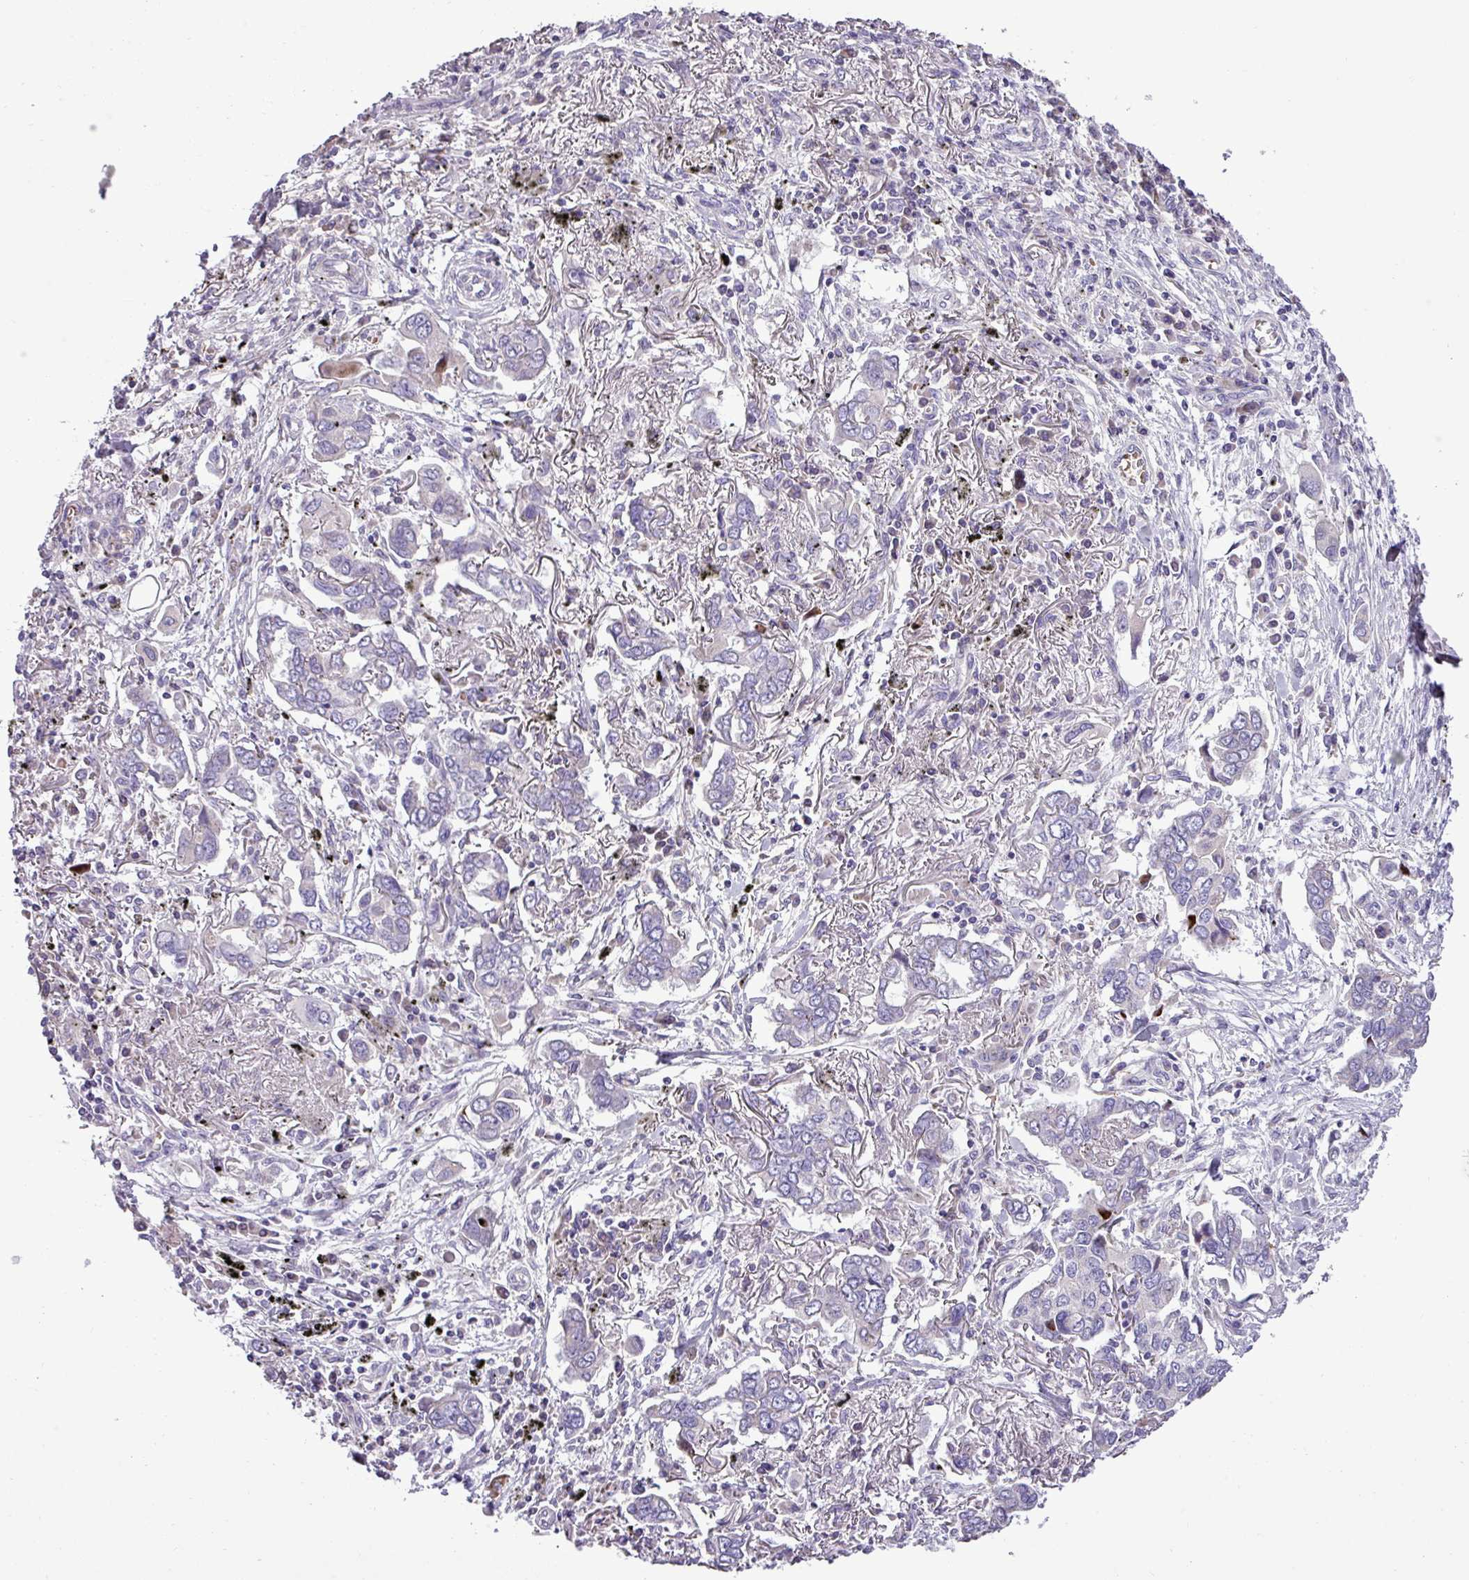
{"staining": {"intensity": "negative", "quantity": "none", "location": "none"}, "tissue": "lung cancer", "cell_type": "Tumor cells", "image_type": "cancer", "snomed": [{"axis": "morphology", "description": "Adenocarcinoma, NOS"}, {"axis": "topography", "description": "Lung"}], "caption": "This is an IHC photomicrograph of lung cancer. There is no positivity in tumor cells.", "gene": "FAM183A", "patient": {"sex": "male", "age": 76}}